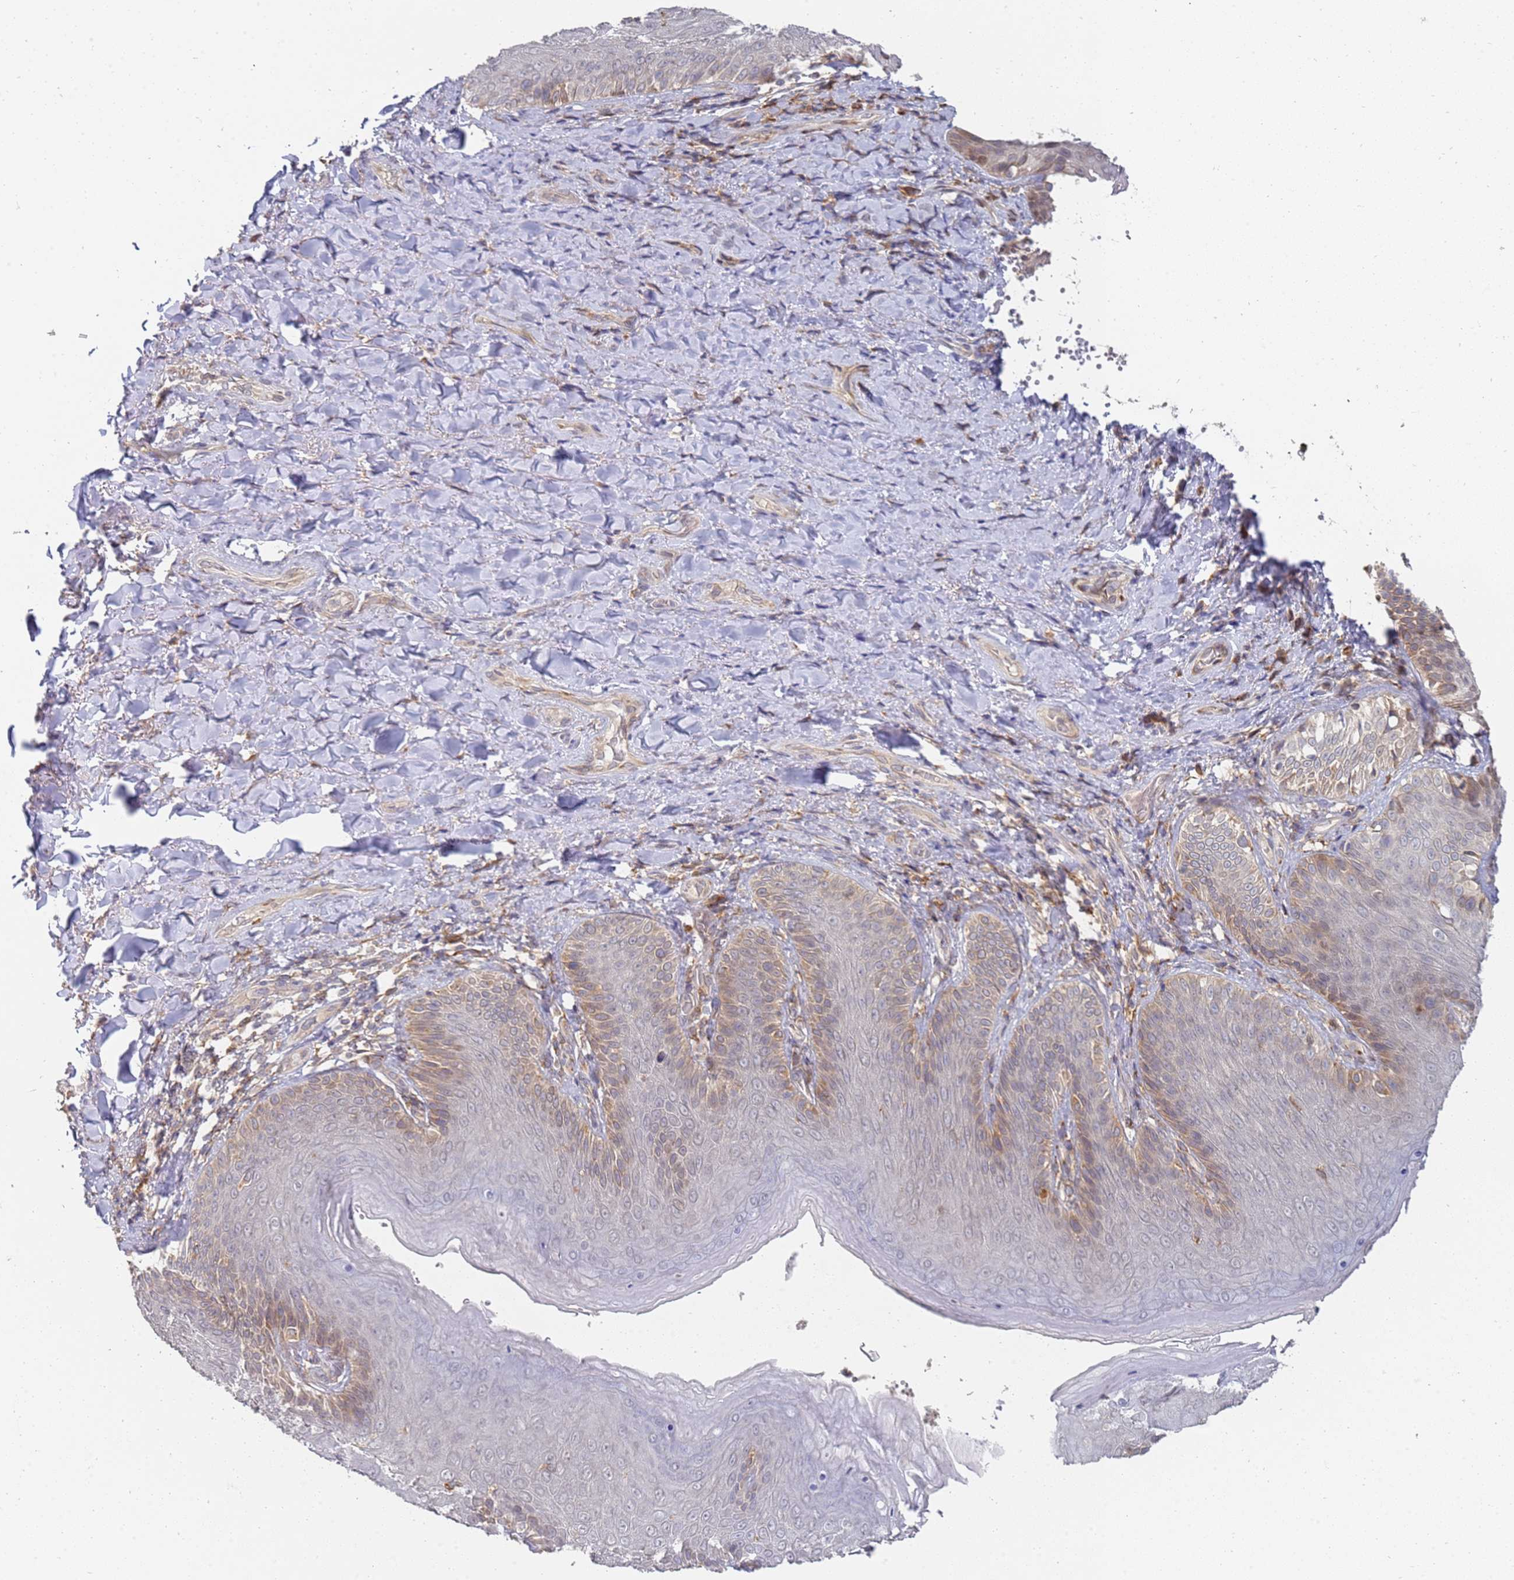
{"staining": {"intensity": "weak", "quantity": "25%-75%", "location": "cytoplasmic/membranous"}, "tissue": "skin", "cell_type": "Epidermal cells", "image_type": "normal", "snomed": [{"axis": "morphology", "description": "Normal tissue, NOS"}, {"axis": "topography", "description": "Anal"}], "caption": "This histopathology image reveals IHC staining of normal human skin, with low weak cytoplasmic/membranous expression in approximately 25%-75% of epidermal cells.", "gene": "VRK2", "patient": {"sex": "female", "age": 89}}